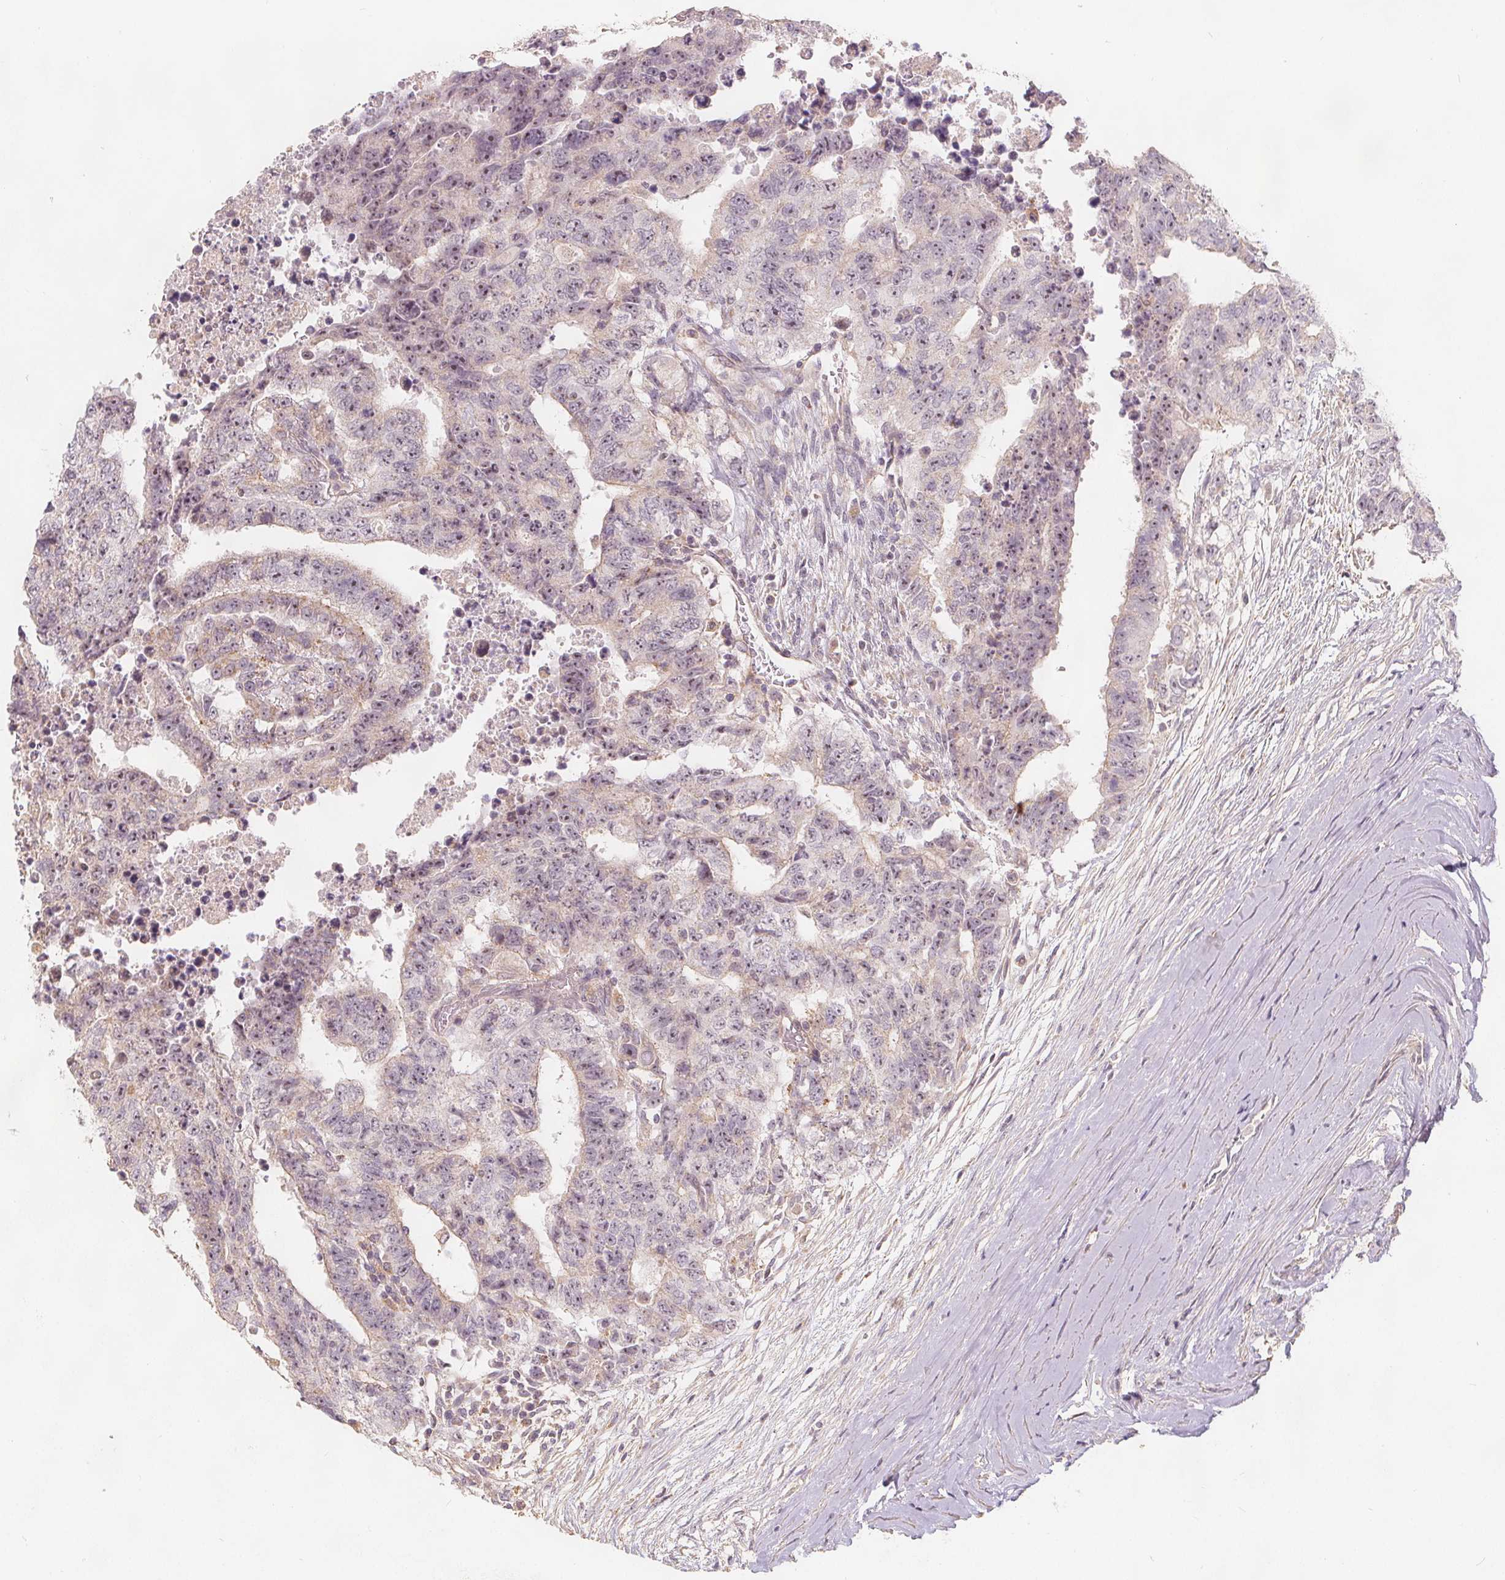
{"staining": {"intensity": "weak", "quantity": "<25%", "location": "cytoplasmic/membranous,nuclear"}, "tissue": "testis cancer", "cell_type": "Tumor cells", "image_type": "cancer", "snomed": [{"axis": "morphology", "description": "Carcinoma, Embryonal, NOS"}, {"axis": "topography", "description": "Testis"}], "caption": "Immunohistochemistry of testis cancer (embryonal carcinoma) reveals no staining in tumor cells.", "gene": "DRC3", "patient": {"sex": "male", "age": 24}}